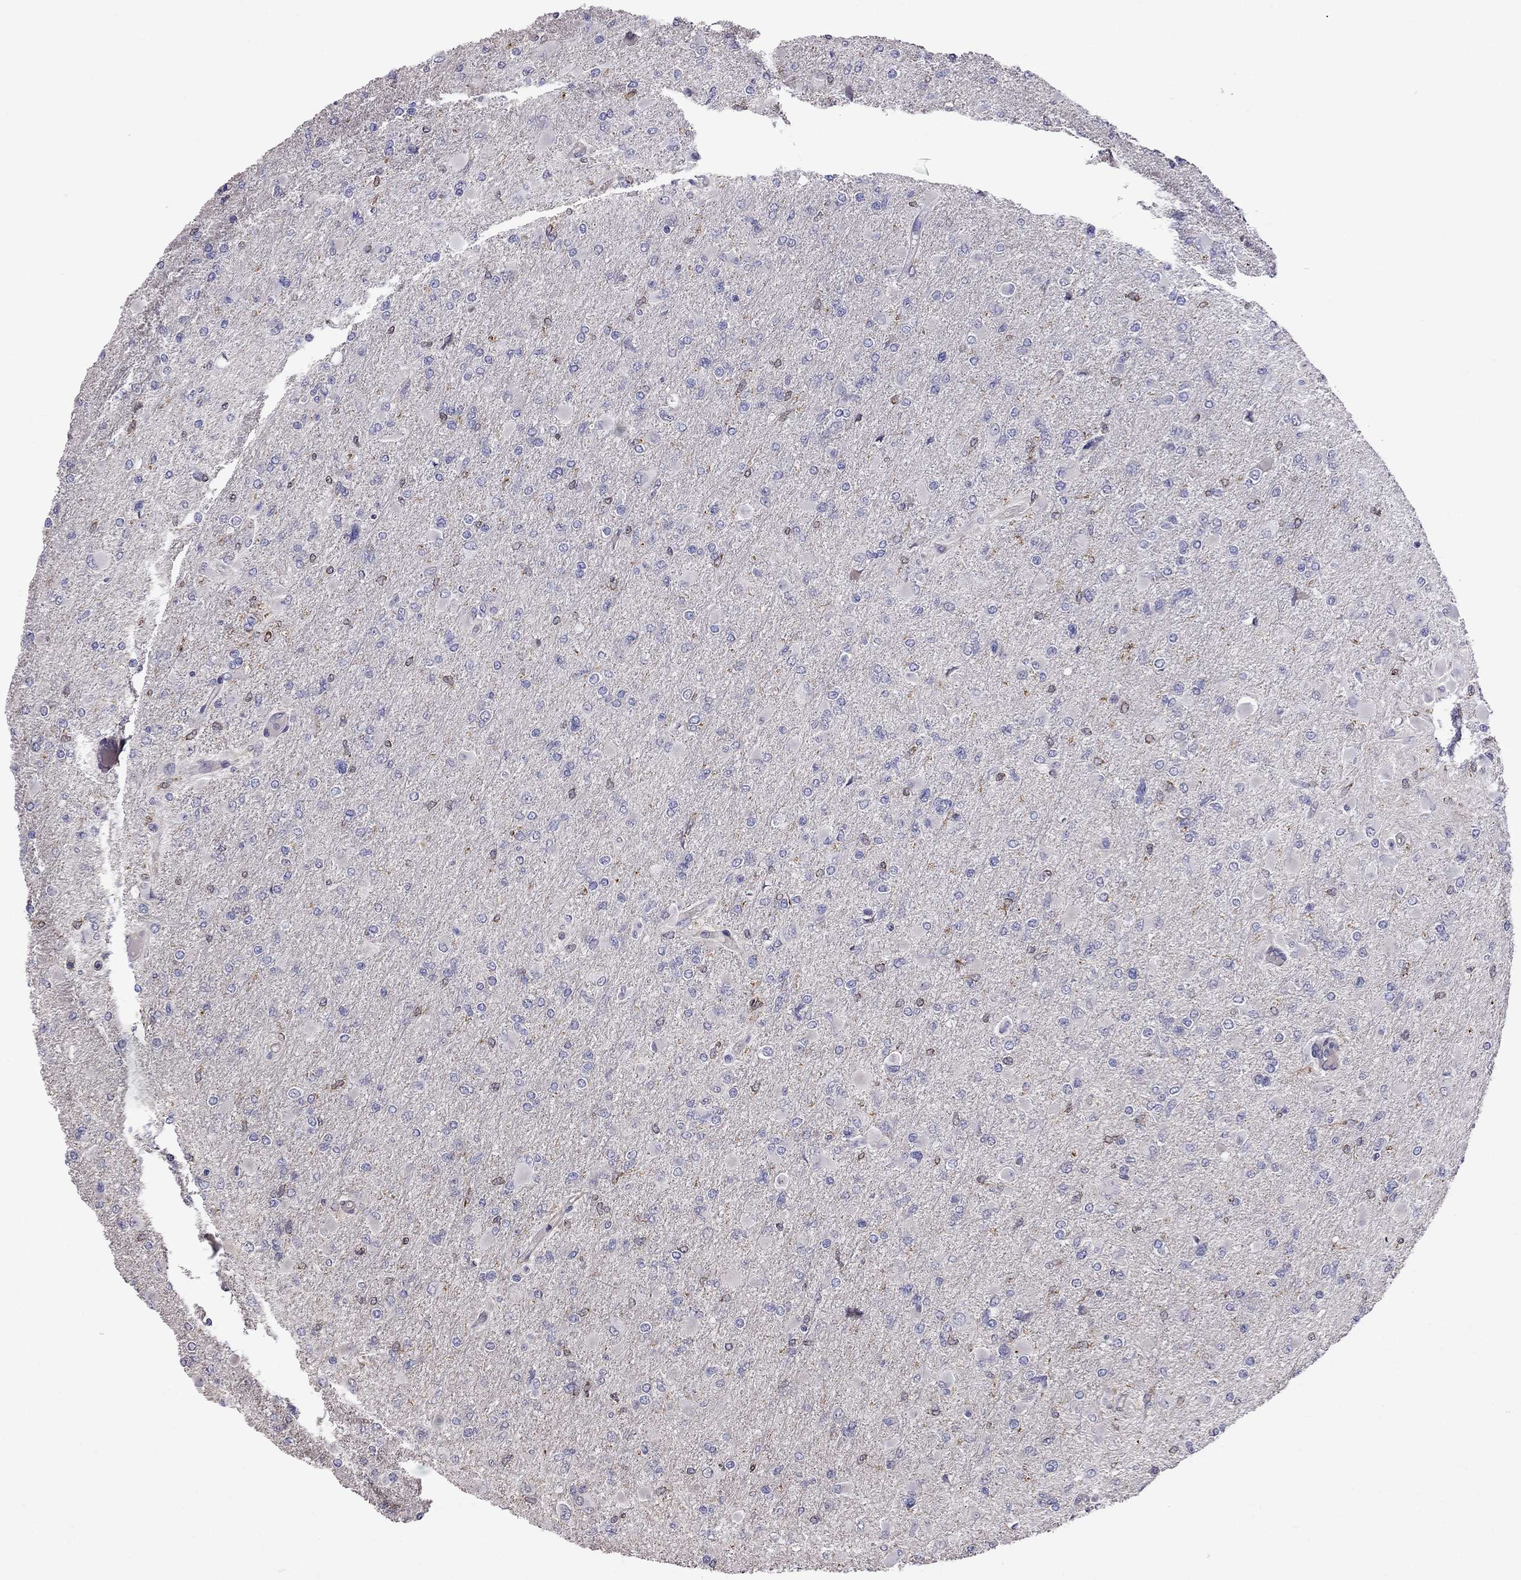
{"staining": {"intensity": "negative", "quantity": "none", "location": "none"}, "tissue": "glioma", "cell_type": "Tumor cells", "image_type": "cancer", "snomed": [{"axis": "morphology", "description": "Glioma, malignant, High grade"}, {"axis": "topography", "description": "Cerebral cortex"}], "caption": "An immunohistochemistry (IHC) micrograph of glioma is shown. There is no staining in tumor cells of glioma.", "gene": "ADAM28", "patient": {"sex": "female", "age": 36}}